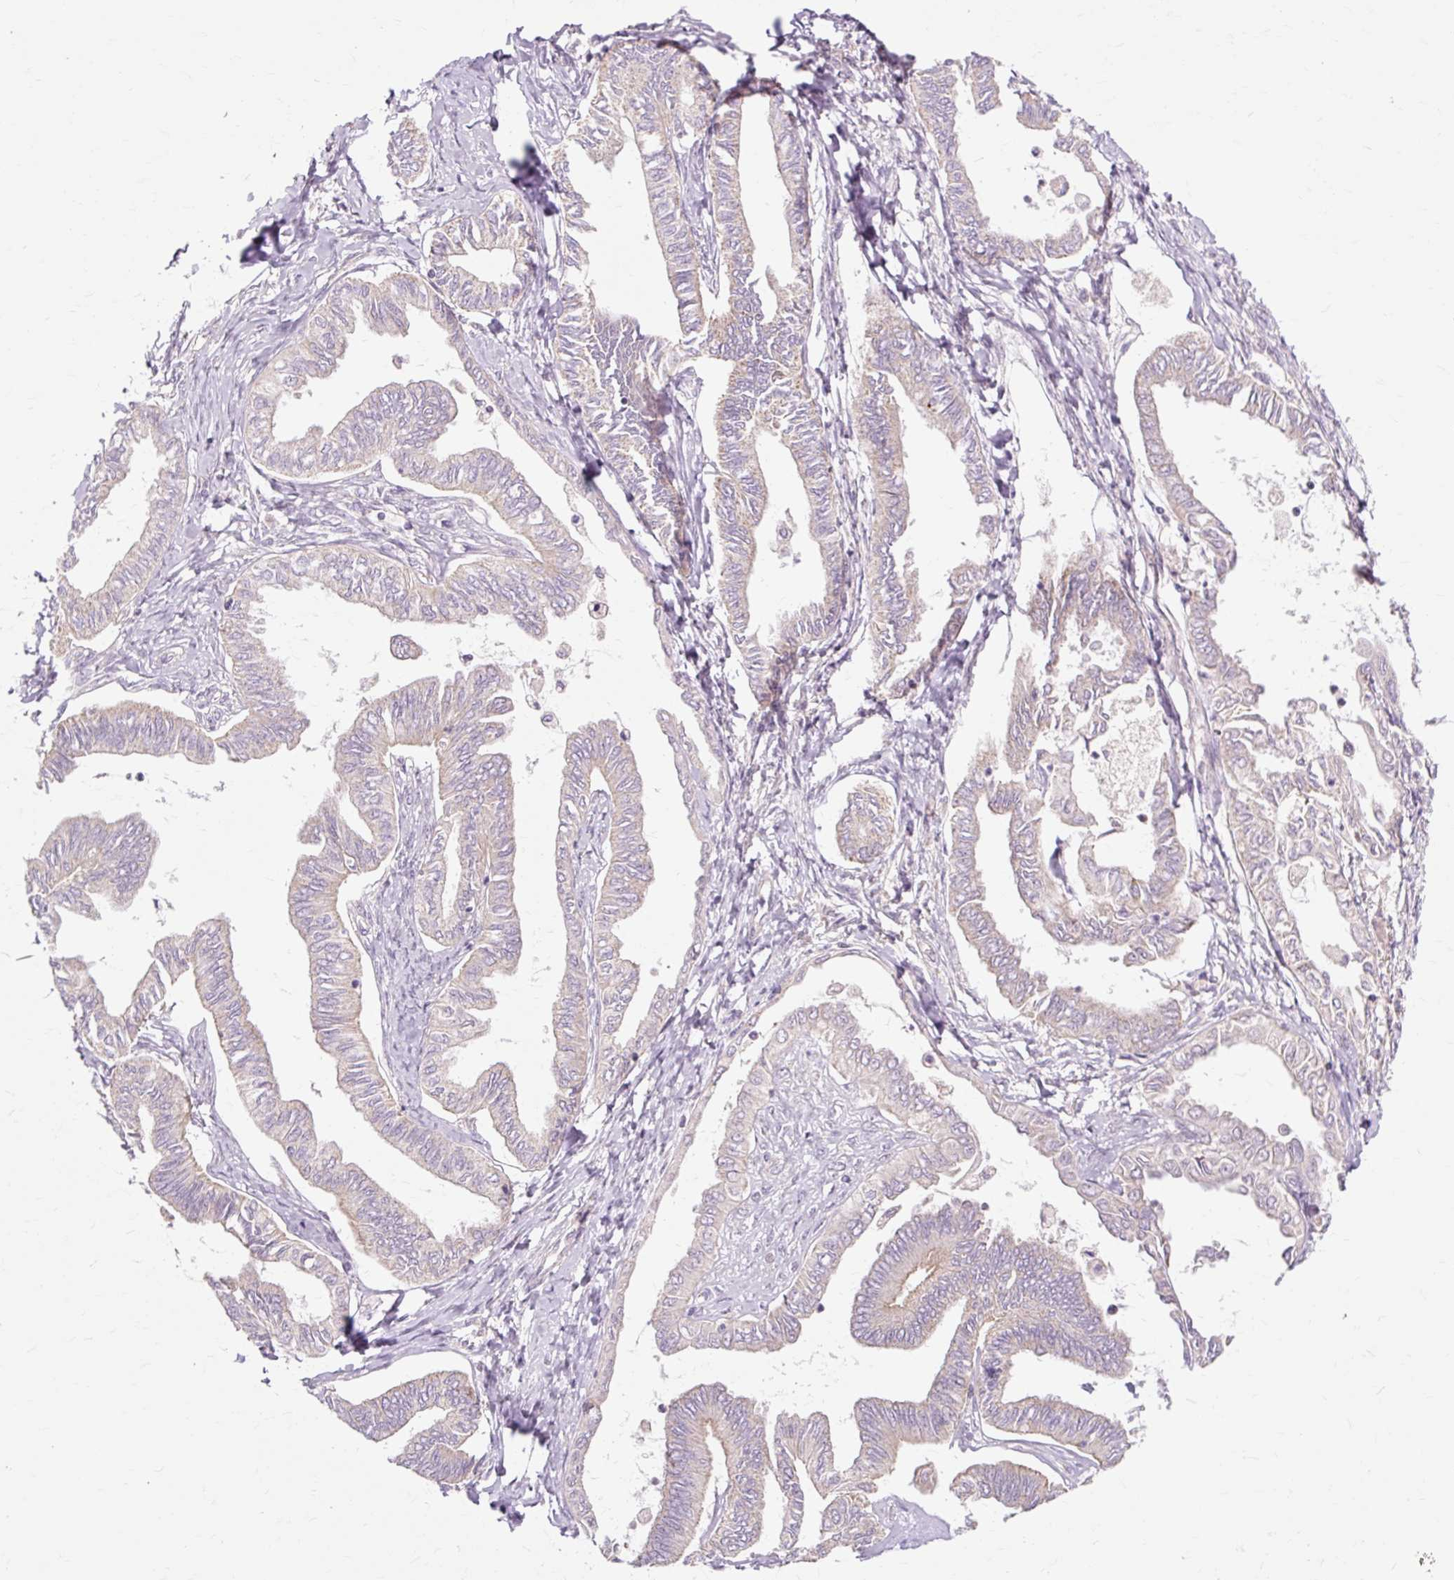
{"staining": {"intensity": "weak", "quantity": "<25%", "location": "cytoplasmic/membranous"}, "tissue": "ovarian cancer", "cell_type": "Tumor cells", "image_type": "cancer", "snomed": [{"axis": "morphology", "description": "Carcinoma, endometroid"}, {"axis": "topography", "description": "Ovary"}], "caption": "Endometroid carcinoma (ovarian) was stained to show a protein in brown. There is no significant staining in tumor cells.", "gene": "PDZD2", "patient": {"sex": "female", "age": 70}}